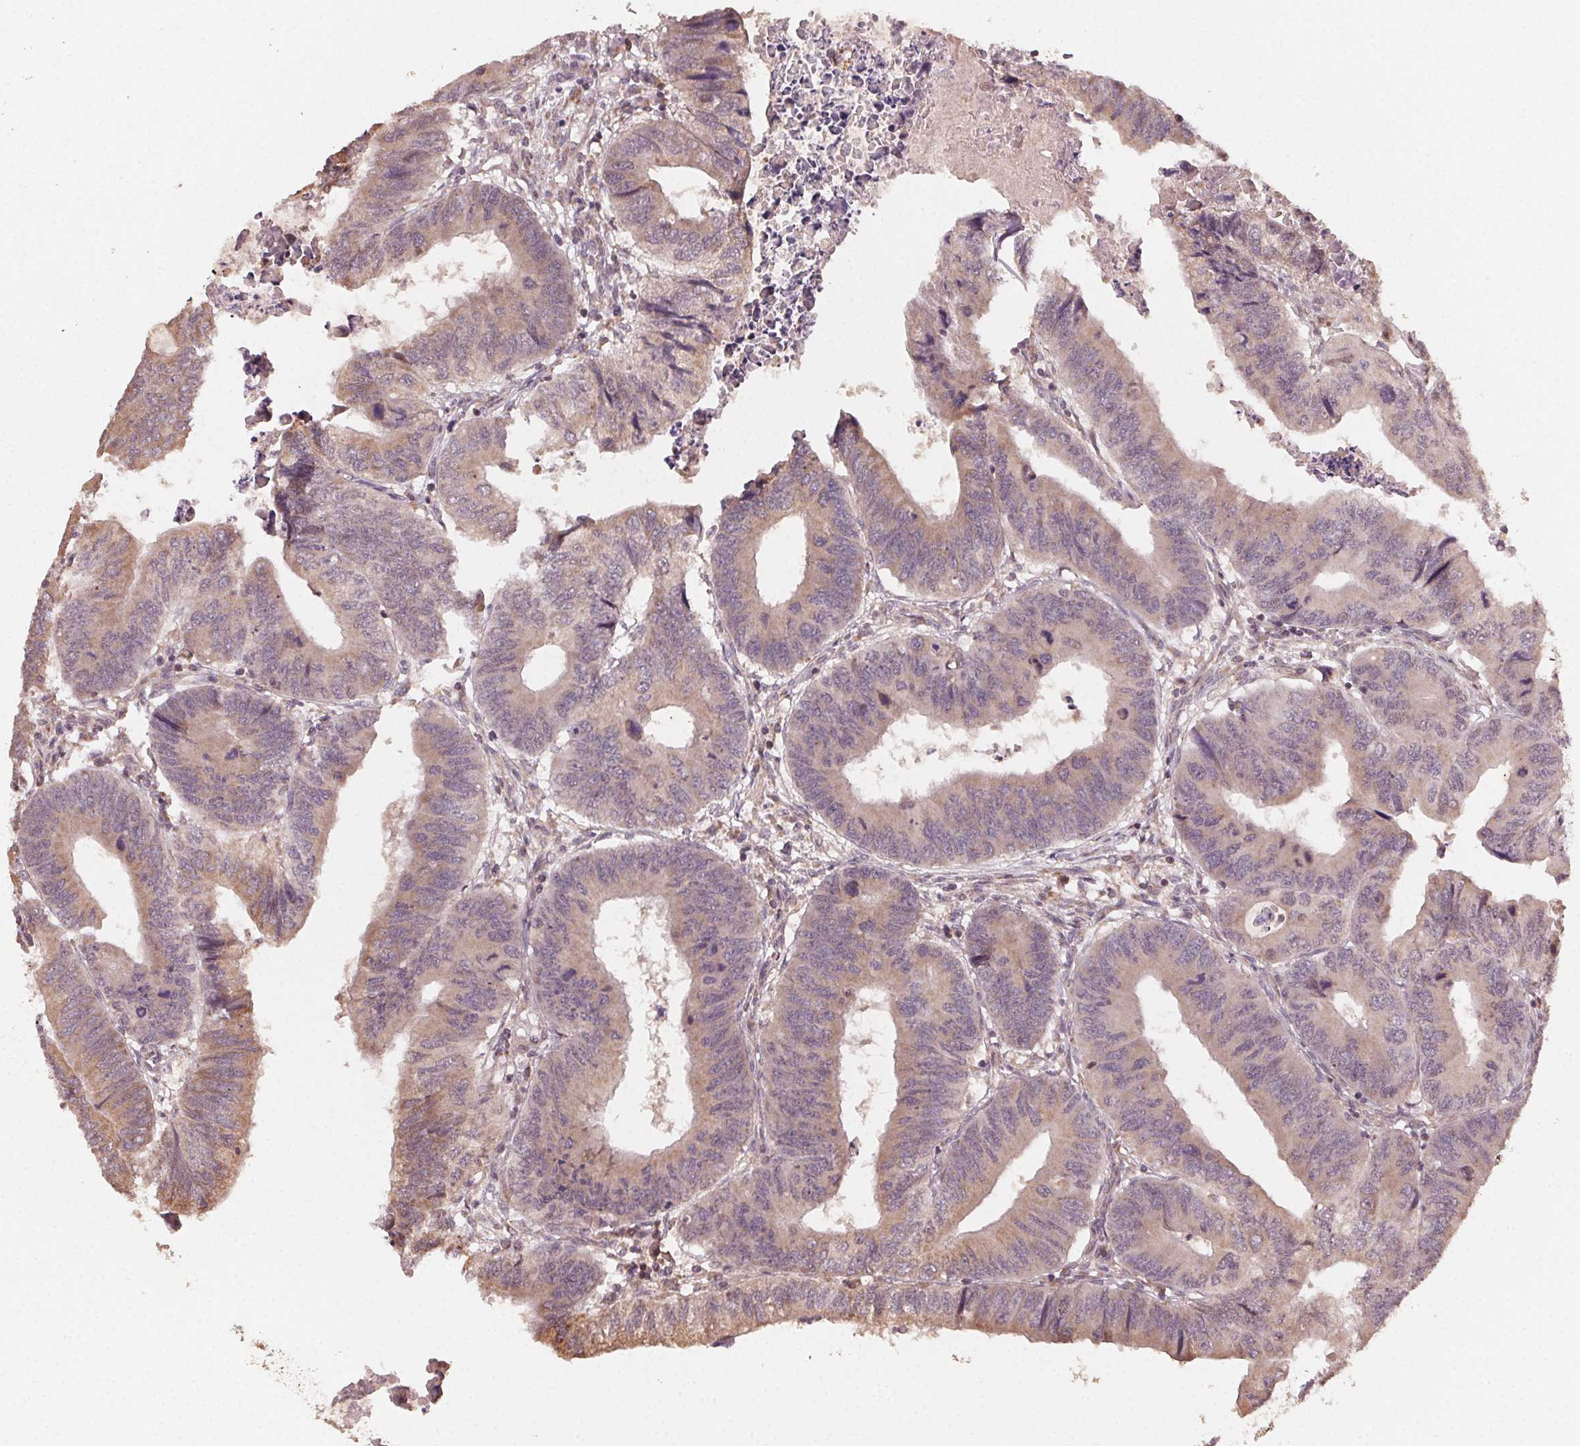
{"staining": {"intensity": "moderate", "quantity": ">75%", "location": "cytoplasmic/membranous"}, "tissue": "colorectal cancer", "cell_type": "Tumor cells", "image_type": "cancer", "snomed": [{"axis": "morphology", "description": "Adenocarcinoma, NOS"}, {"axis": "topography", "description": "Colon"}], "caption": "Colorectal cancer (adenocarcinoma) tissue reveals moderate cytoplasmic/membranous expression in approximately >75% of tumor cells", "gene": "WBP2", "patient": {"sex": "male", "age": 53}}